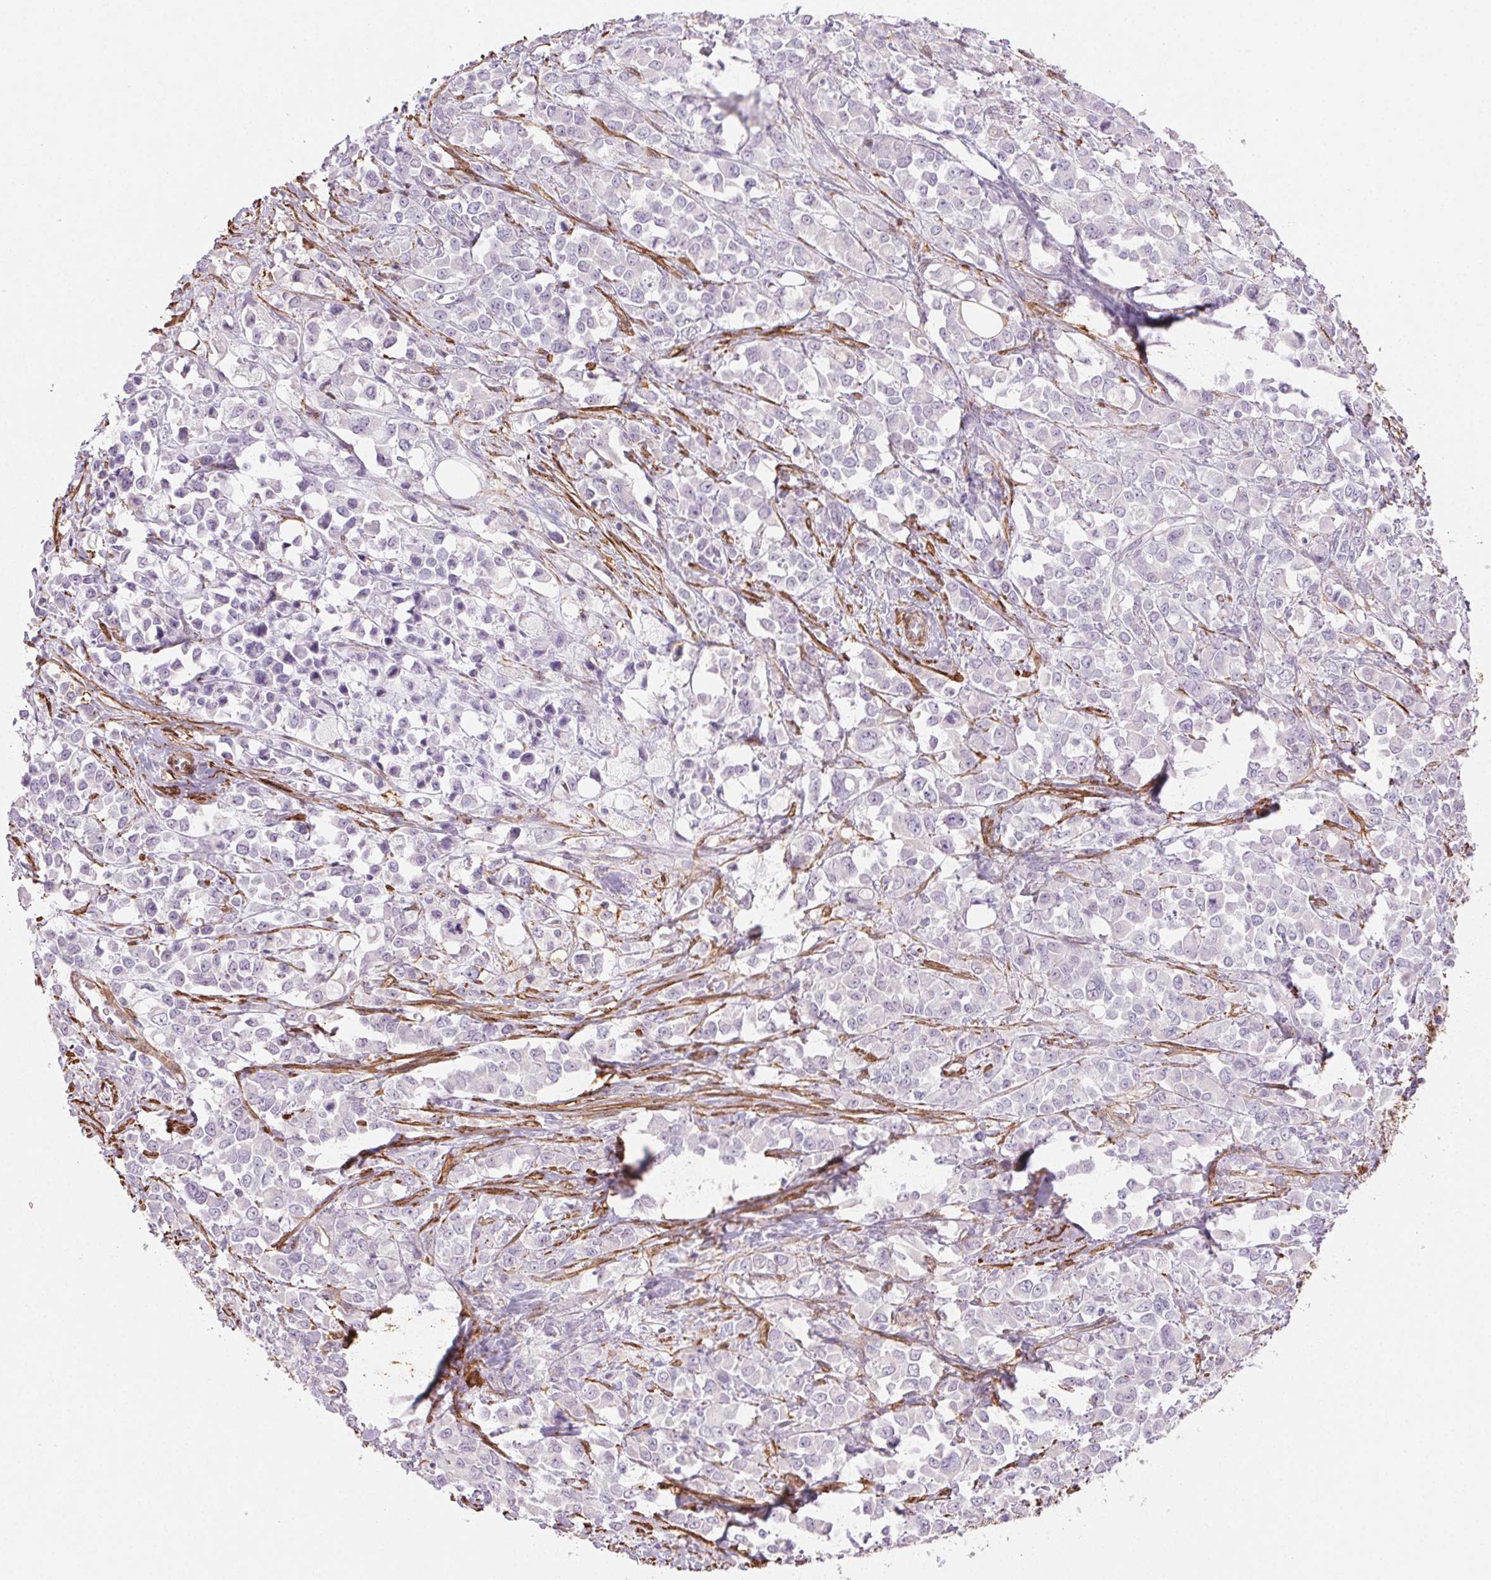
{"staining": {"intensity": "negative", "quantity": "none", "location": "none"}, "tissue": "stomach cancer", "cell_type": "Tumor cells", "image_type": "cancer", "snomed": [{"axis": "morphology", "description": "Adenocarcinoma, NOS"}, {"axis": "topography", "description": "Stomach"}], "caption": "Immunohistochemistry (IHC) of stomach cancer (adenocarcinoma) reveals no expression in tumor cells.", "gene": "GPX8", "patient": {"sex": "female", "age": 76}}